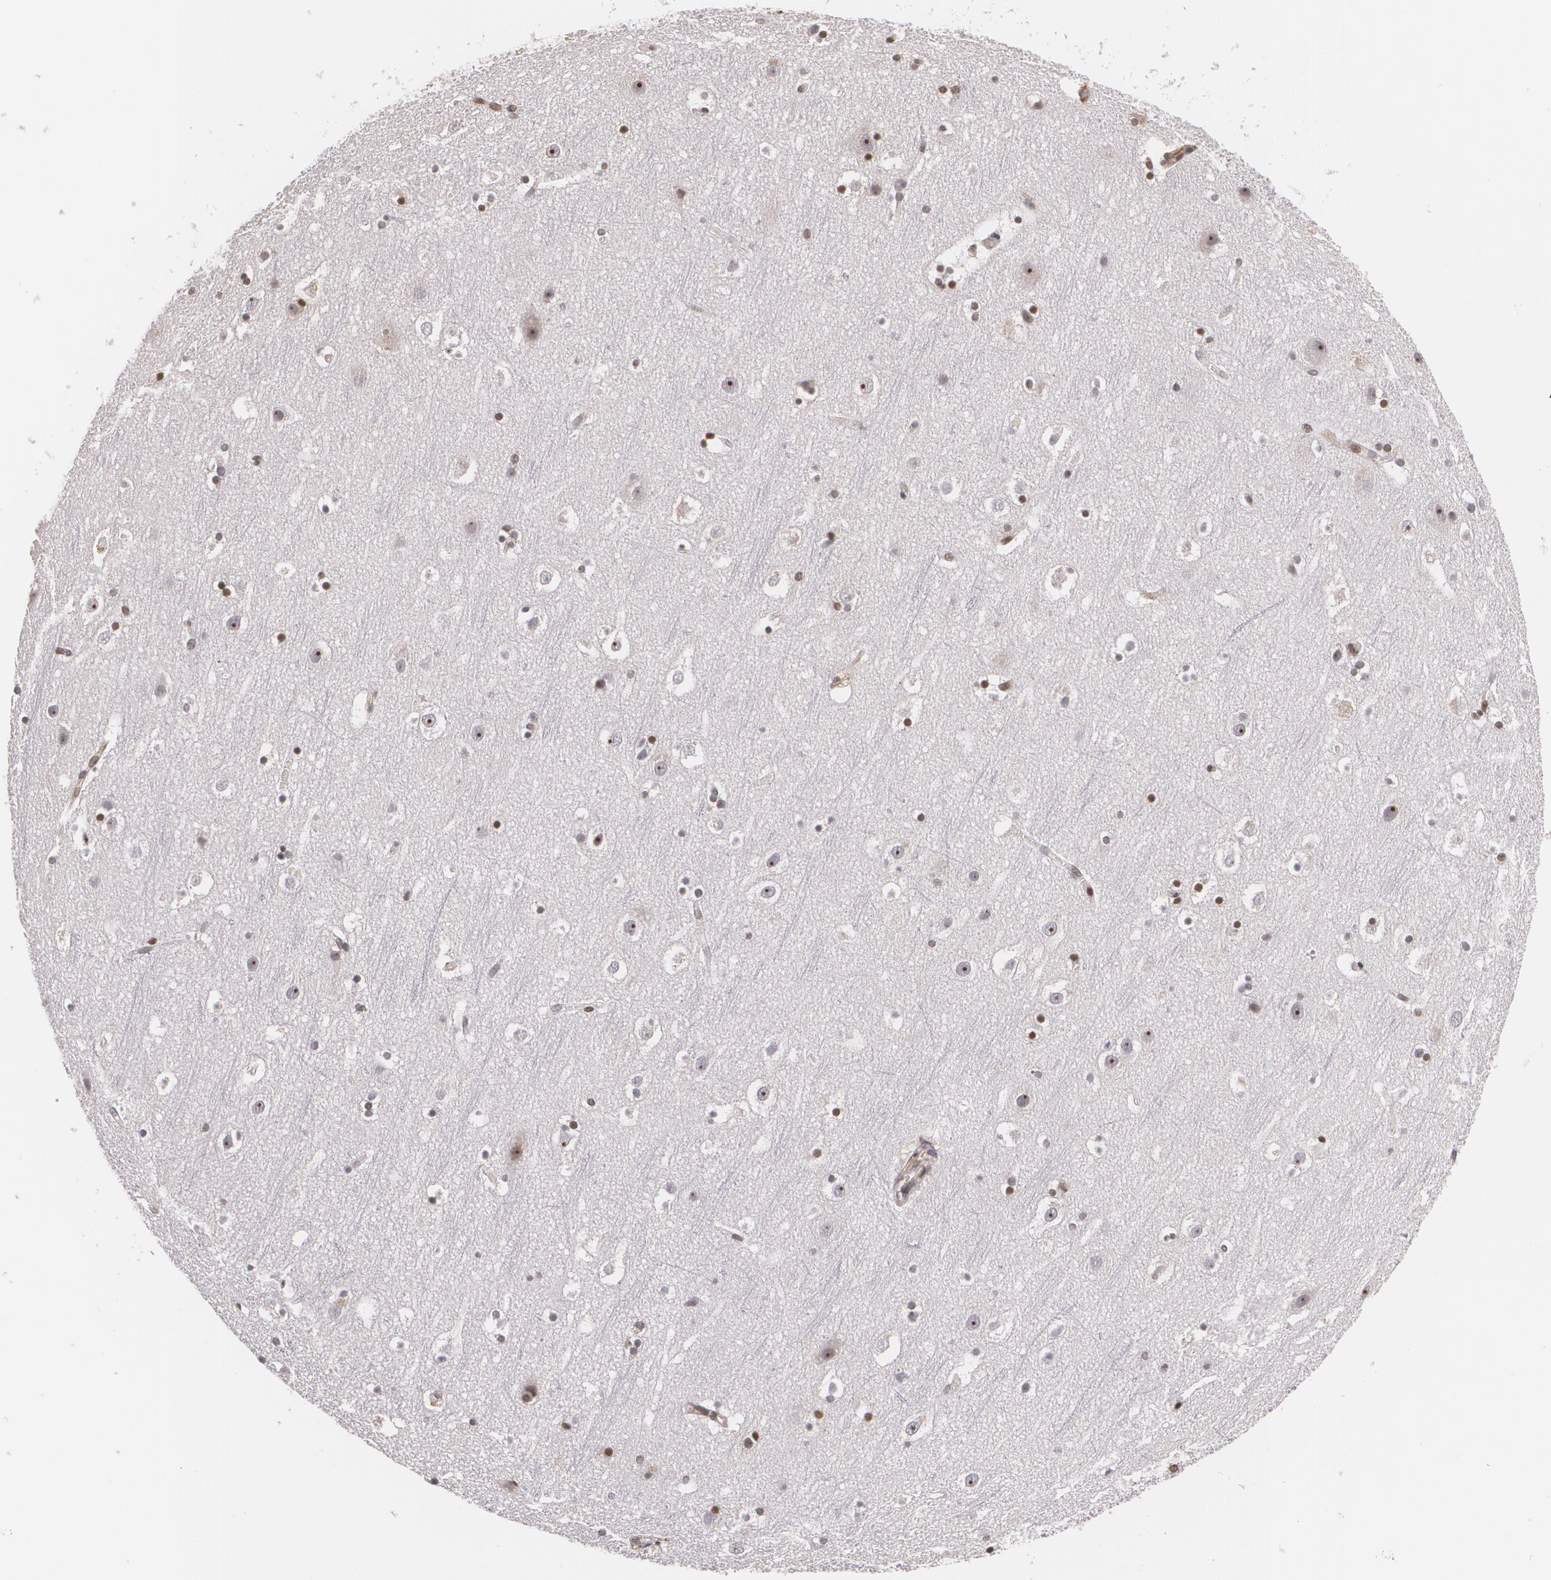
{"staining": {"intensity": "negative", "quantity": "none", "location": "none"}, "tissue": "cerebral cortex", "cell_type": "Endothelial cells", "image_type": "normal", "snomed": [{"axis": "morphology", "description": "Normal tissue, NOS"}, {"axis": "topography", "description": "Cerebral cortex"}], "caption": "This is an immunohistochemistry (IHC) image of normal human cerebral cortex. There is no positivity in endothelial cells.", "gene": "VAV3", "patient": {"sex": "male", "age": 45}}